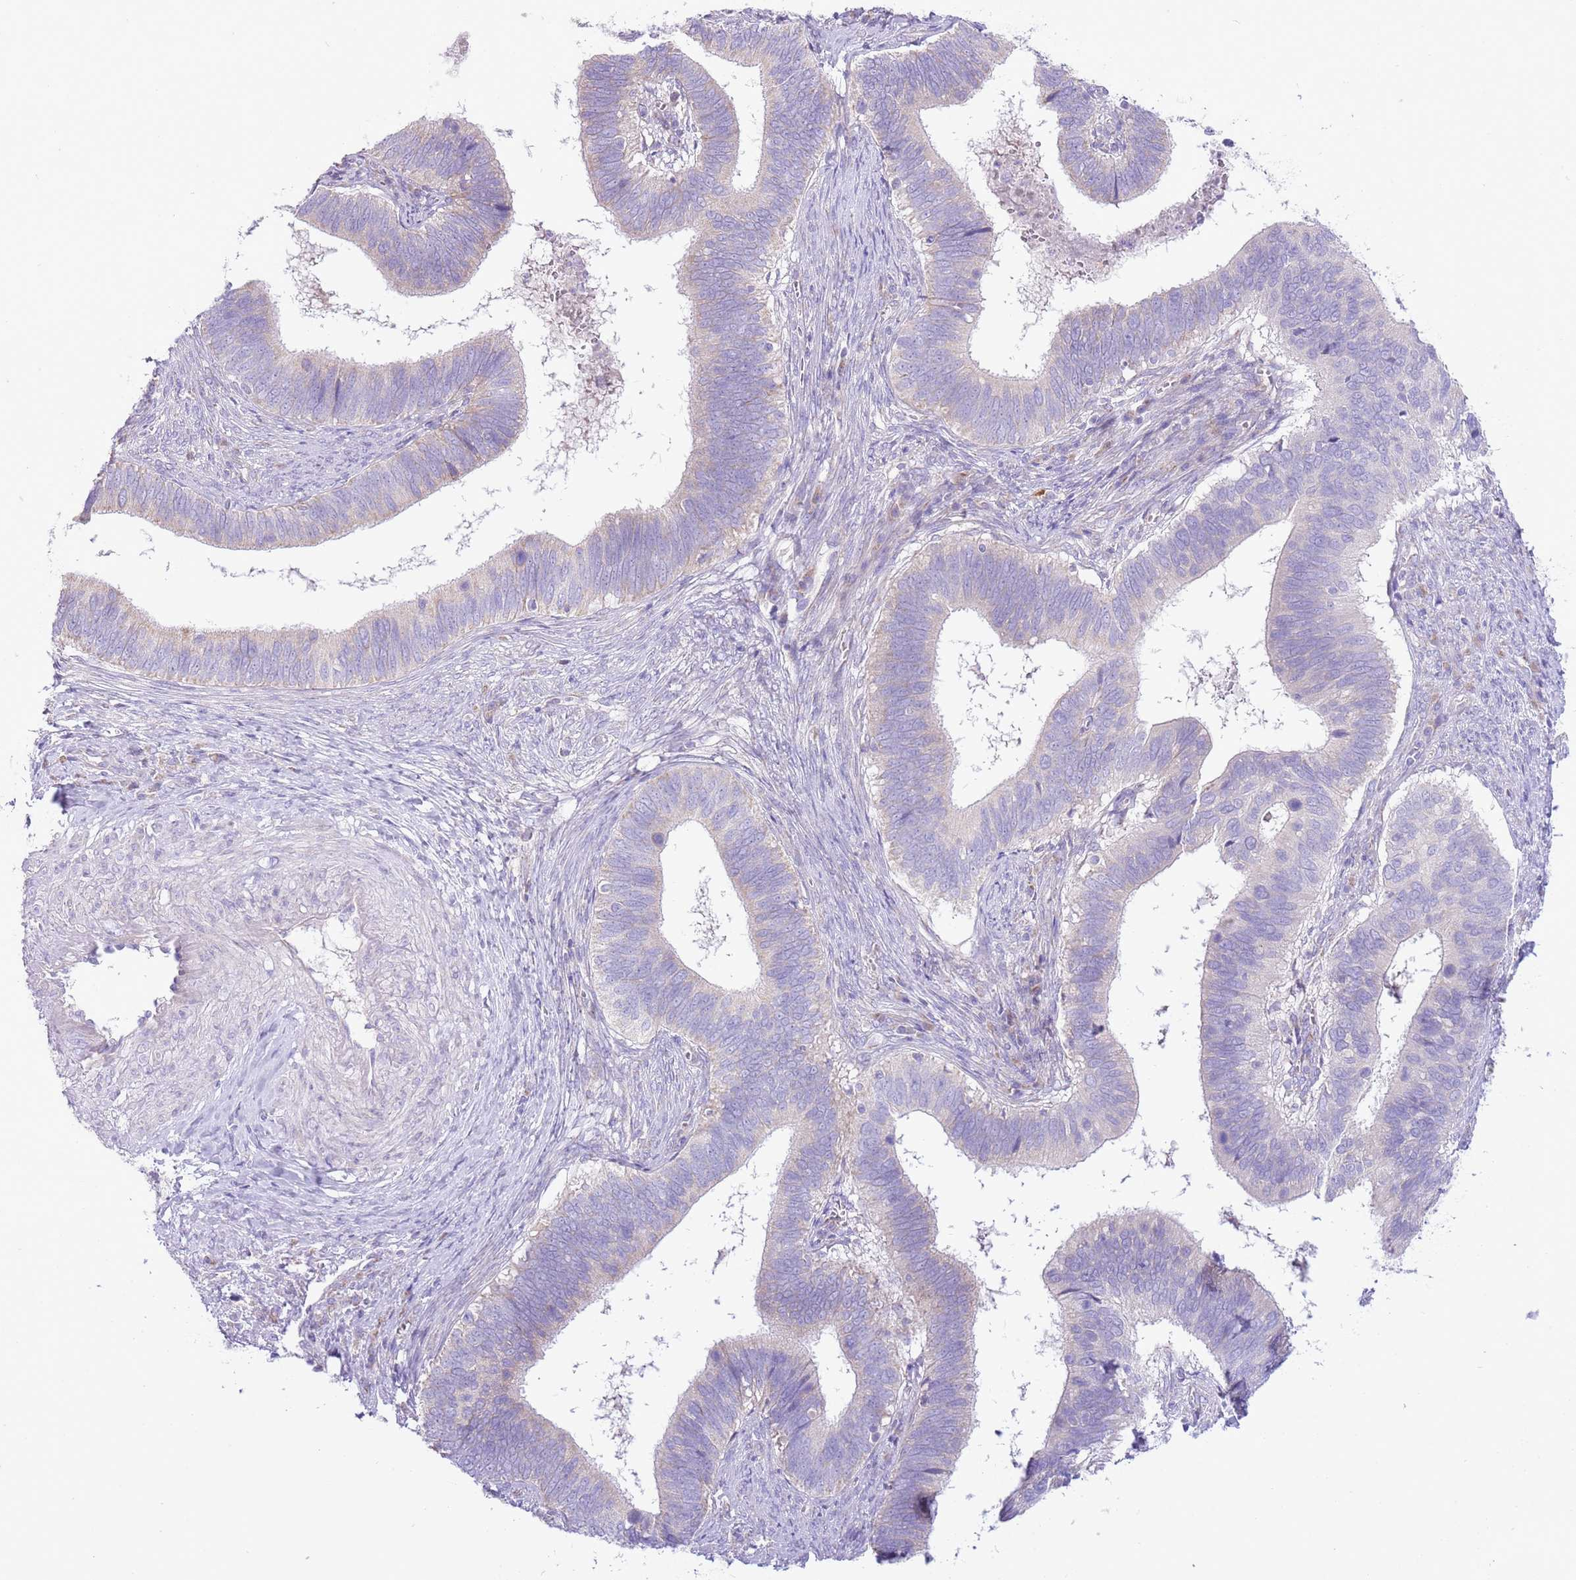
{"staining": {"intensity": "negative", "quantity": "none", "location": "none"}, "tissue": "cervical cancer", "cell_type": "Tumor cells", "image_type": "cancer", "snomed": [{"axis": "morphology", "description": "Adenocarcinoma, NOS"}, {"axis": "topography", "description": "Cervix"}], "caption": "Adenocarcinoma (cervical) was stained to show a protein in brown. There is no significant positivity in tumor cells.", "gene": "OAZ2", "patient": {"sex": "female", "age": 42}}